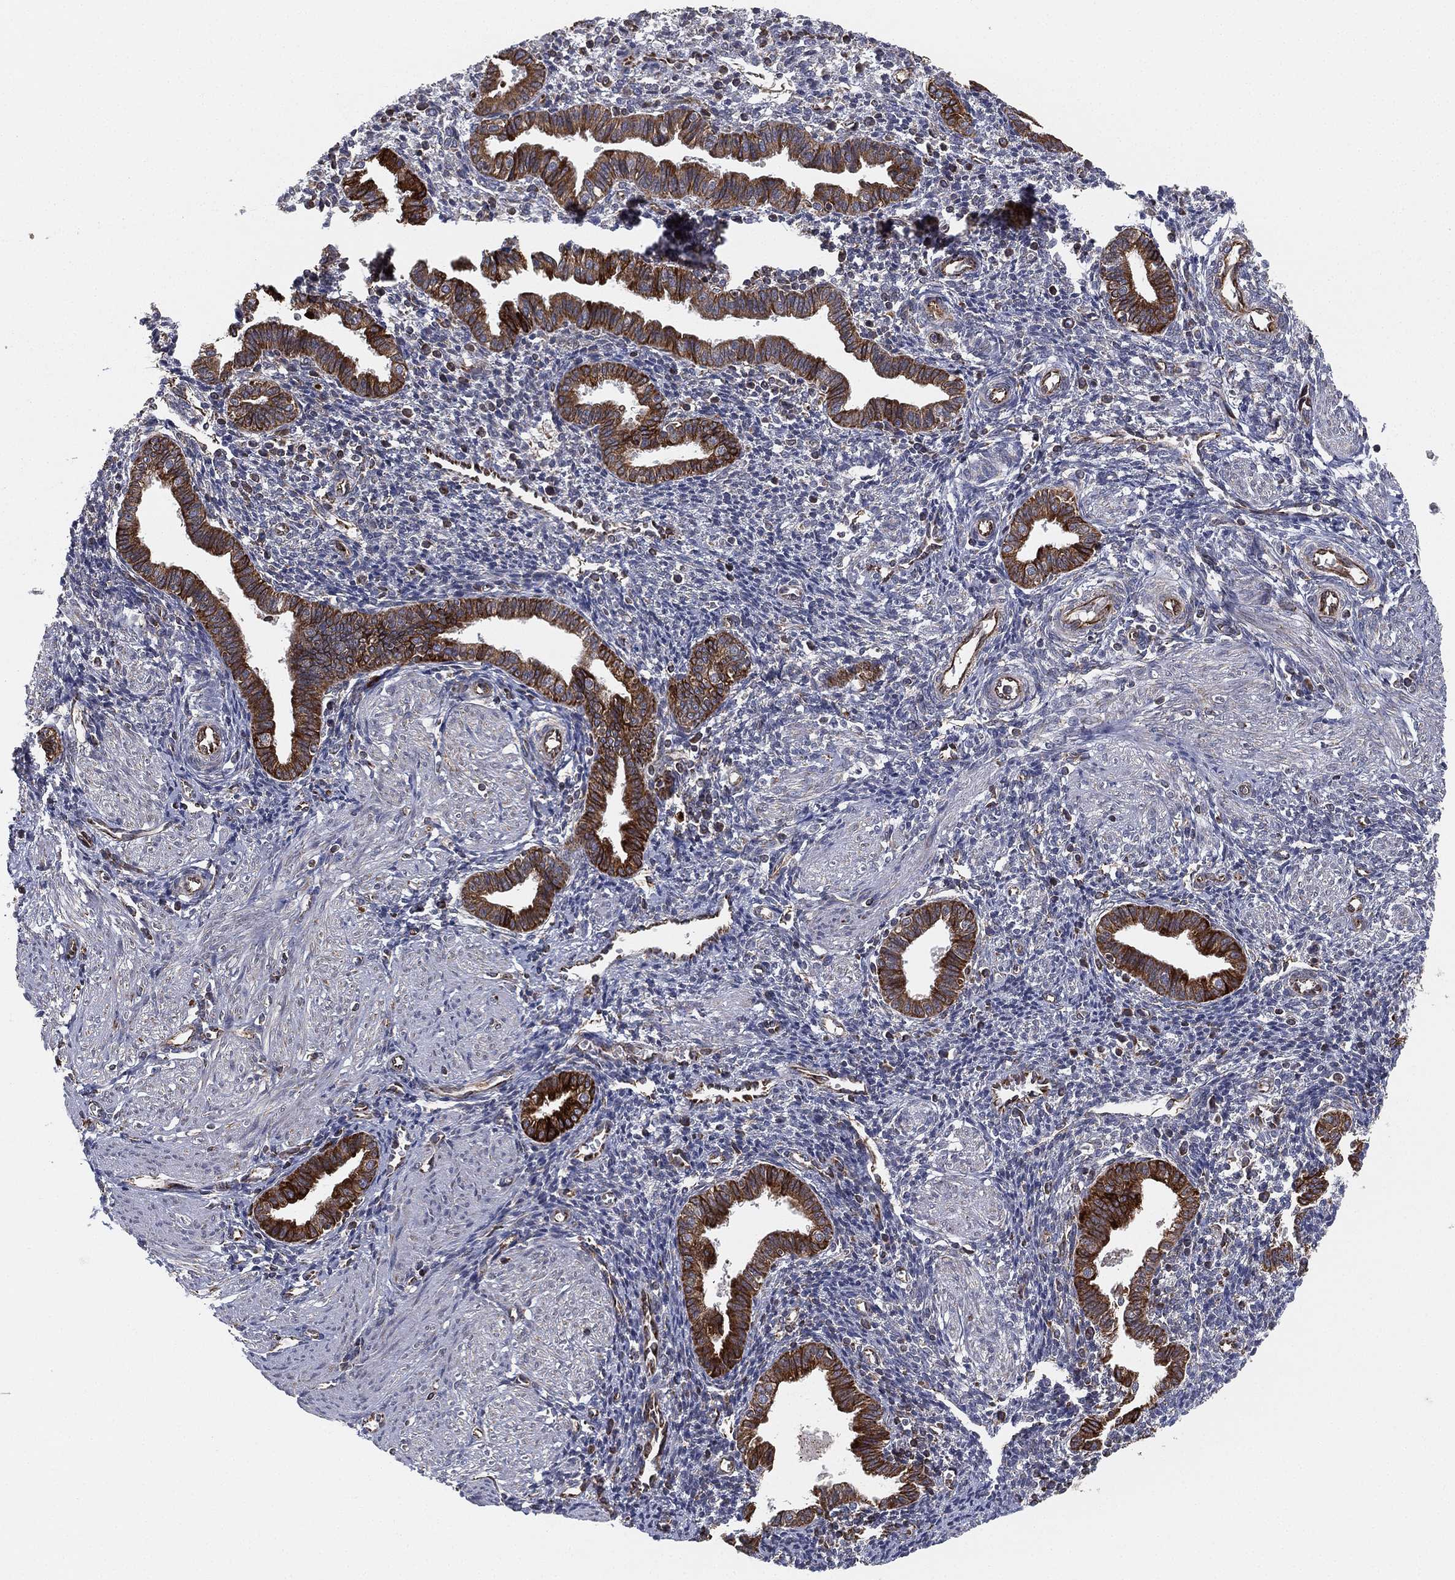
{"staining": {"intensity": "weak", "quantity": "<25%", "location": "cytoplasmic/membranous"}, "tissue": "endometrium", "cell_type": "Cells in endometrial stroma", "image_type": "normal", "snomed": [{"axis": "morphology", "description": "Normal tissue, NOS"}, {"axis": "topography", "description": "Endometrium"}], "caption": "Cells in endometrial stroma show no significant expression in normal endometrium. (DAB immunohistochemistry (IHC) with hematoxylin counter stain).", "gene": "CYB5B", "patient": {"sex": "female", "age": 37}}